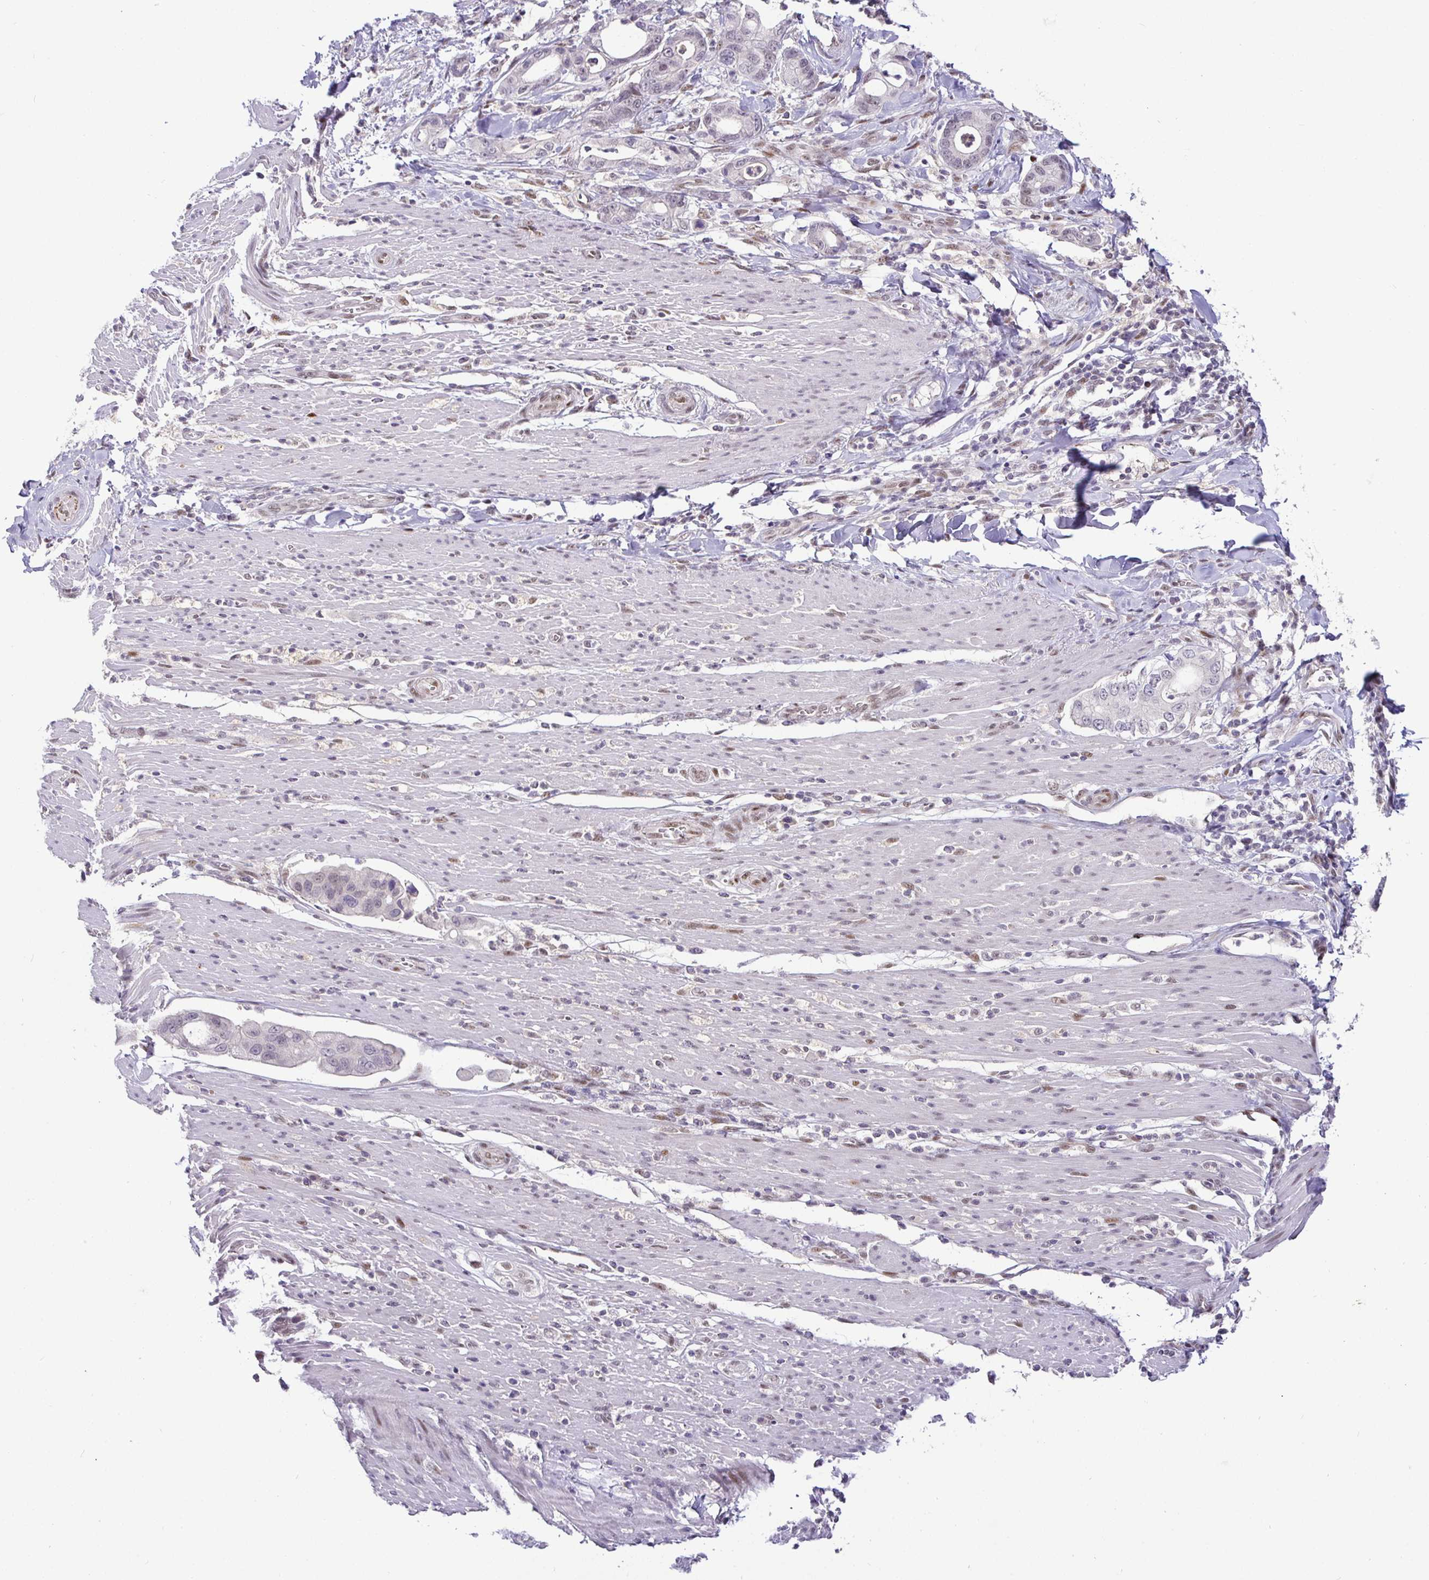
{"staining": {"intensity": "negative", "quantity": "none", "location": "none"}, "tissue": "pancreatic cancer", "cell_type": "Tumor cells", "image_type": "cancer", "snomed": [{"axis": "morphology", "description": "Adenocarcinoma, NOS"}, {"axis": "topography", "description": "Pancreas"}], "caption": "Tumor cells show no significant staining in pancreatic cancer (adenocarcinoma).", "gene": "NUP188", "patient": {"sex": "male", "age": 68}}